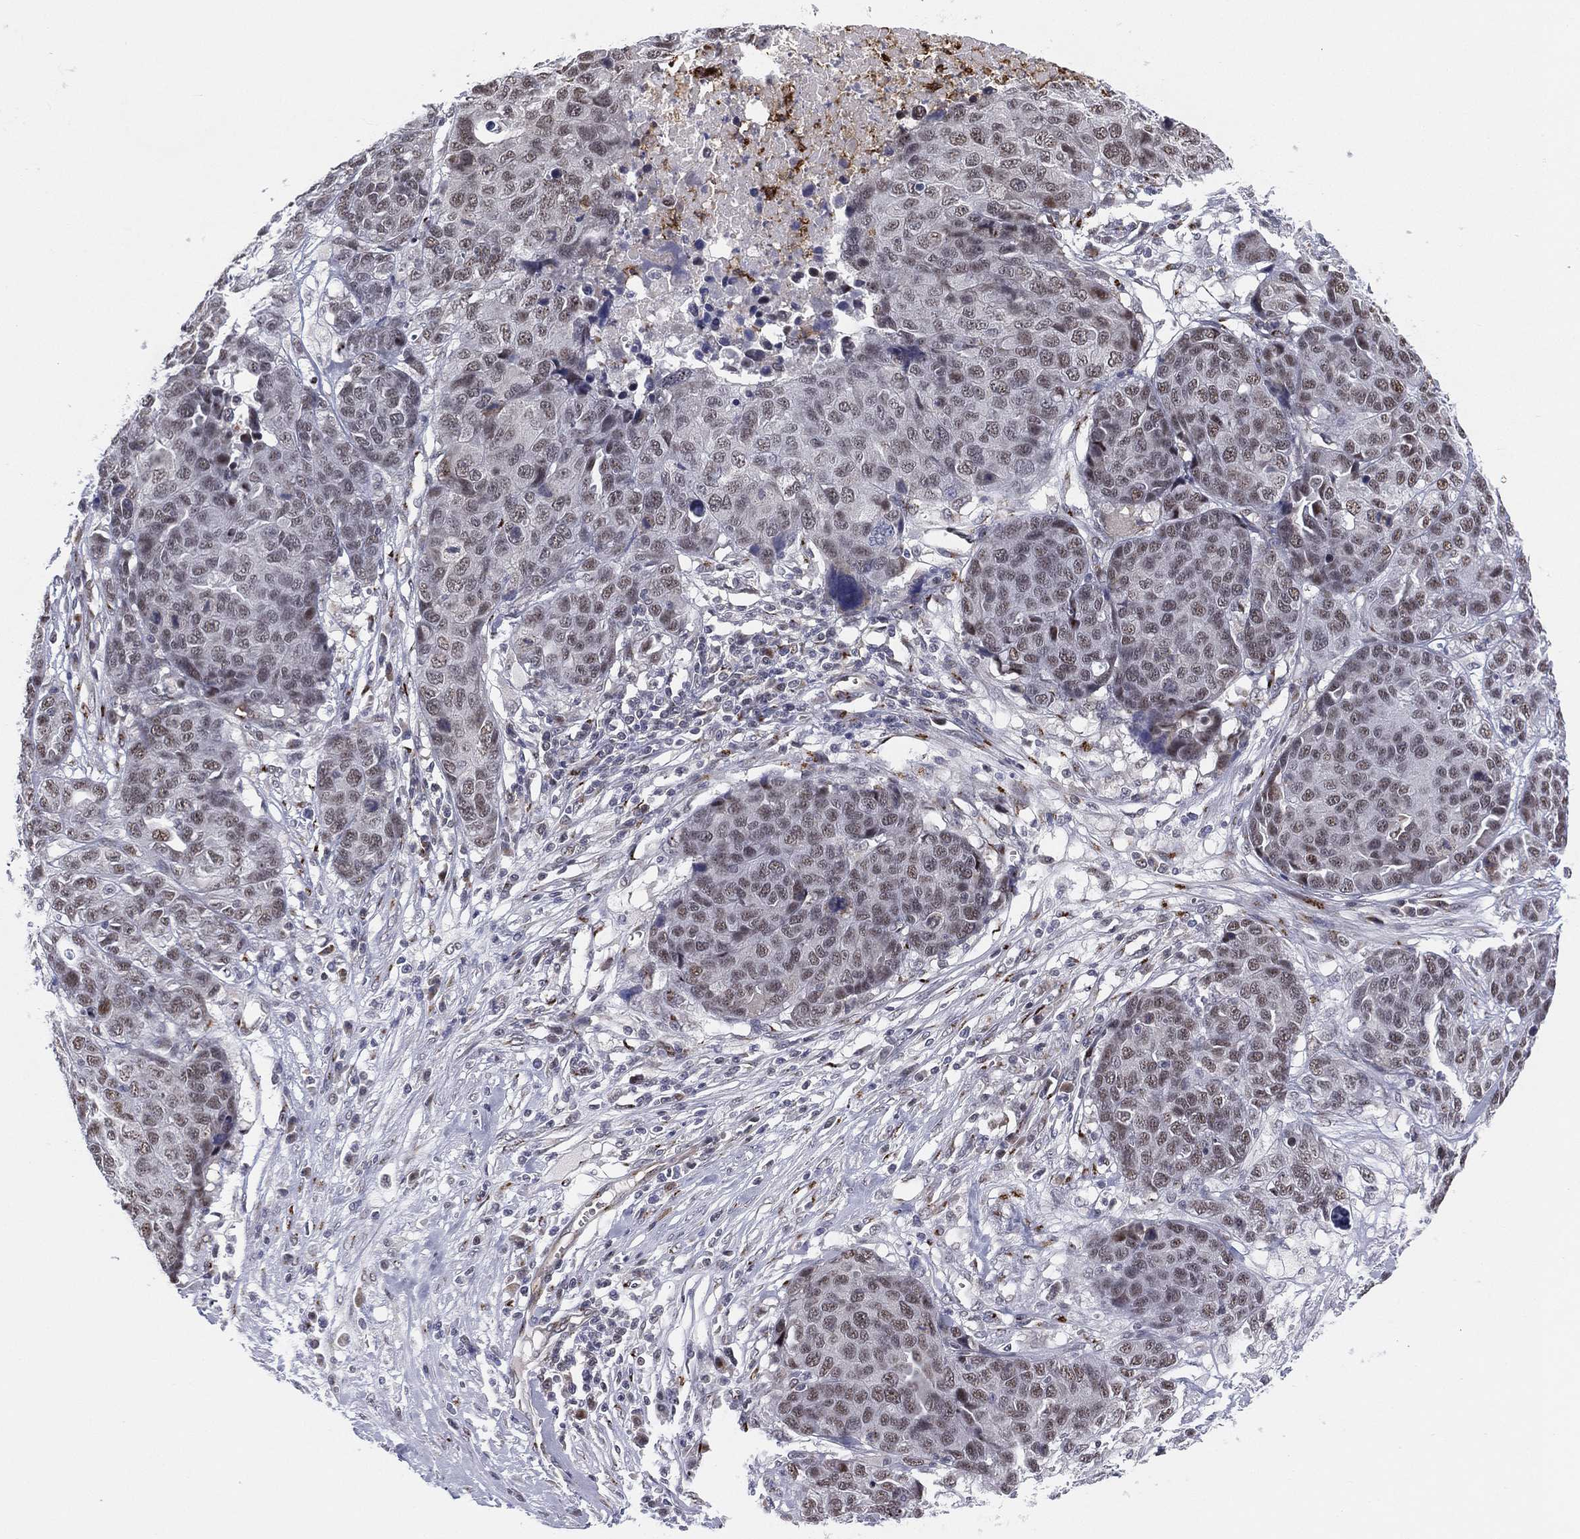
{"staining": {"intensity": "weak", "quantity": "<25%", "location": "nuclear"}, "tissue": "ovarian cancer", "cell_type": "Tumor cells", "image_type": "cancer", "snomed": [{"axis": "morphology", "description": "Cystadenocarcinoma, serous, NOS"}, {"axis": "topography", "description": "Ovary"}], "caption": "Tumor cells show no significant positivity in ovarian serous cystadenocarcinoma. The staining was performed using DAB (3,3'-diaminobenzidine) to visualize the protein expression in brown, while the nuclei were stained in blue with hematoxylin (Magnification: 20x).", "gene": "CD177", "patient": {"sex": "female", "age": 87}}